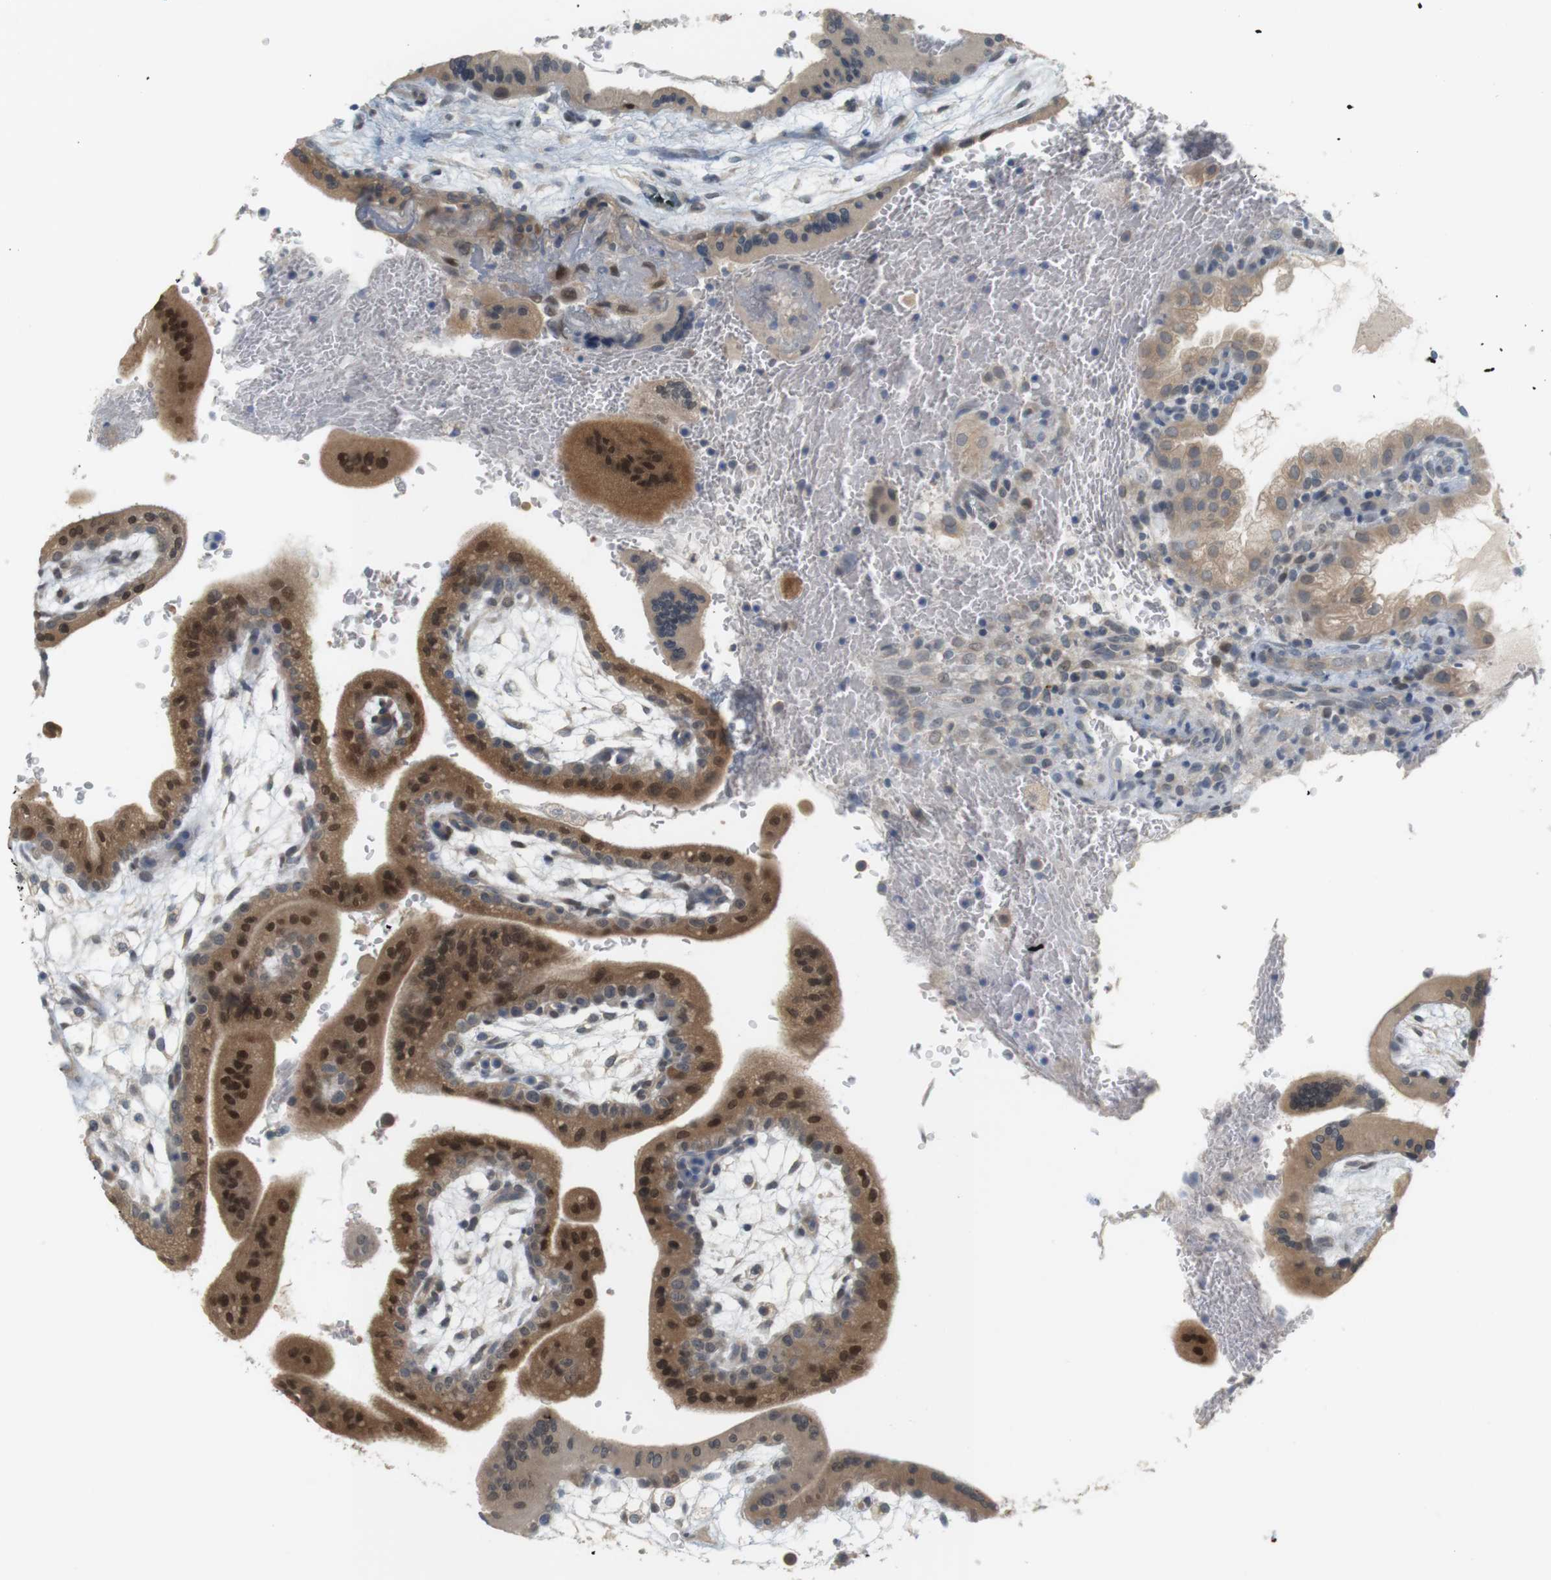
{"staining": {"intensity": "moderate", "quantity": "<25%", "location": "cytoplasmic/membranous,nuclear"}, "tissue": "placenta", "cell_type": "Decidual cells", "image_type": "normal", "snomed": [{"axis": "morphology", "description": "Normal tissue, NOS"}, {"axis": "topography", "description": "Placenta"}], "caption": "This is a photomicrograph of immunohistochemistry staining of normal placenta, which shows moderate expression in the cytoplasmic/membranous,nuclear of decidual cells.", "gene": "CREB3L2", "patient": {"sex": "female", "age": 35}}